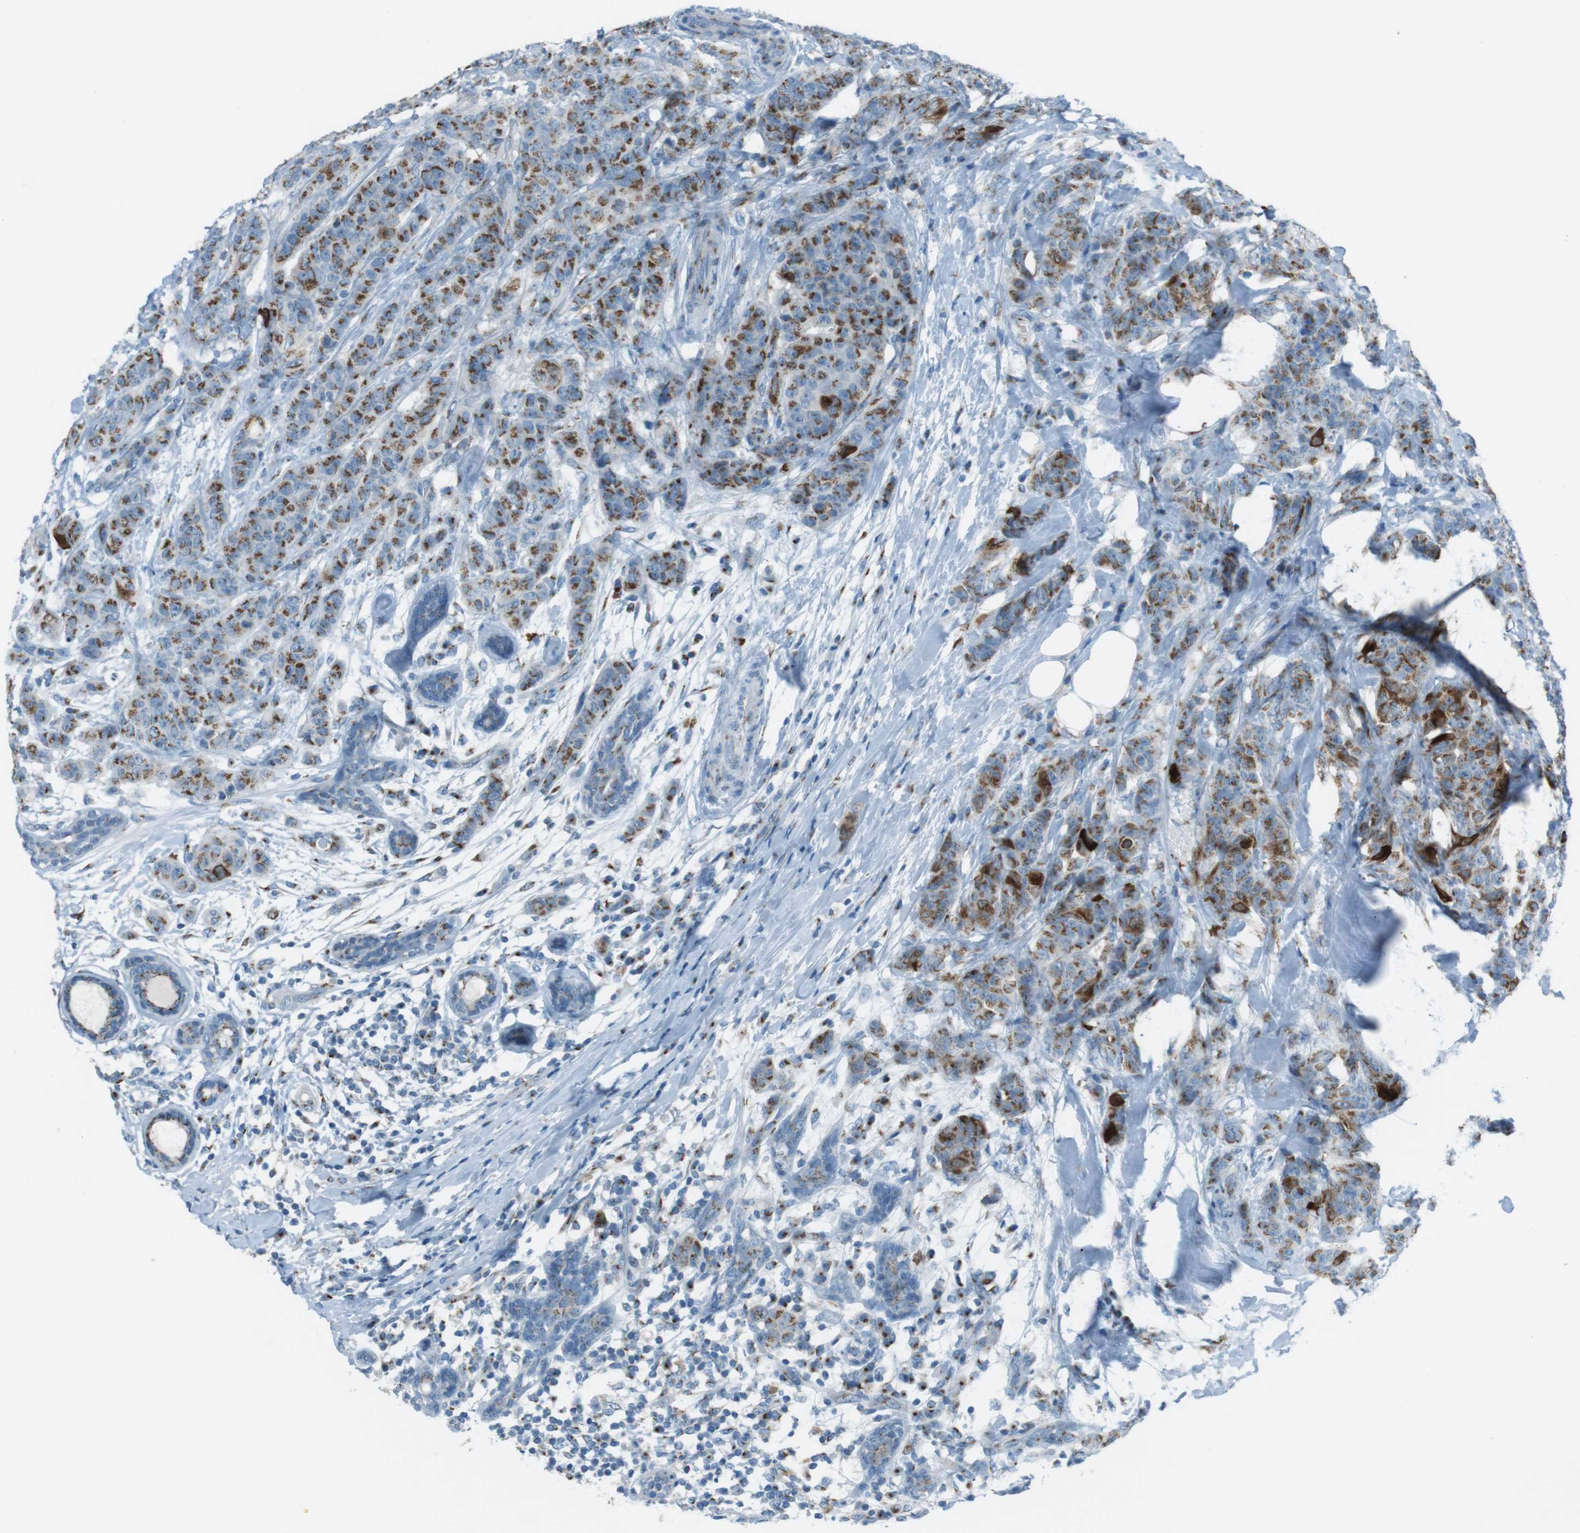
{"staining": {"intensity": "moderate", "quantity": "25%-75%", "location": "cytoplasmic/membranous"}, "tissue": "breast cancer", "cell_type": "Tumor cells", "image_type": "cancer", "snomed": [{"axis": "morphology", "description": "Normal tissue, NOS"}, {"axis": "morphology", "description": "Duct carcinoma"}, {"axis": "topography", "description": "Breast"}], "caption": "Protein expression analysis of human breast cancer (invasive ductal carcinoma) reveals moderate cytoplasmic/membranous positivity in approximately 25%-75% of tumor cells.", "gene": "TXNDC15", "patient": {"sex": "female", "age": 40}}